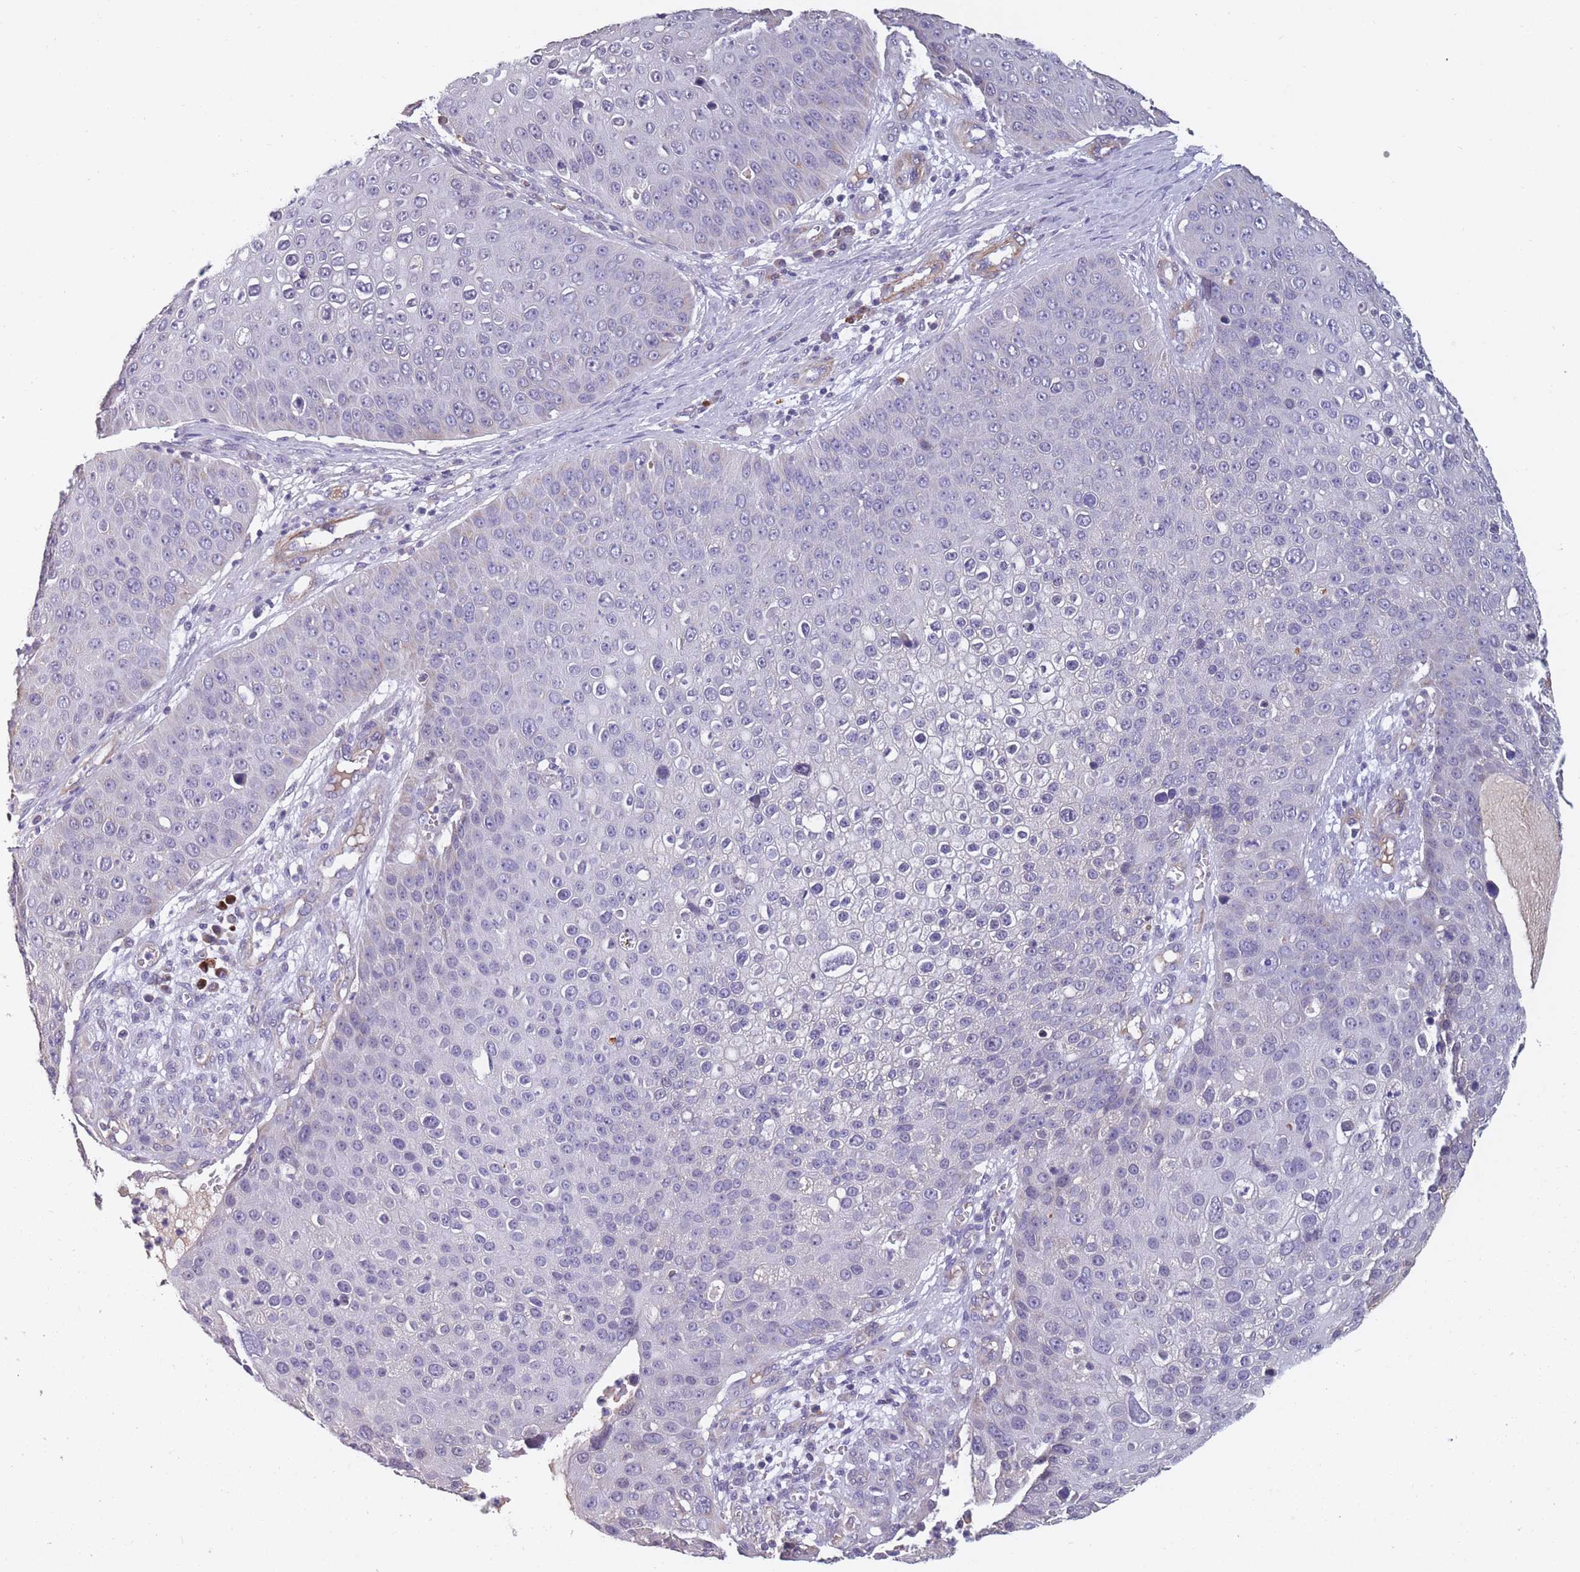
{"staining": {"intensity": "negative", "quantity": "none", "location": "none"}, "tissue": "skin cancer", "cell_type": "Tumor cells", "image_type": "cancer", "snomed": [{"axis": "morphology", "description": "Squamous cell carcinoma, NOS"}, {"axis": "topography", "description": "Skin"}], "caption": "An image of squamous cell carcinoma (skin) stained for a protein displays no brown staining in tumor cells. The staining is performed using DAB (3,3'-diaminobenzidine) brown chromogen with nuclei counter-stained in using hematoxylin.", "gene": "TOMM40L", "patient": {"sex": "male", "age": 71}}